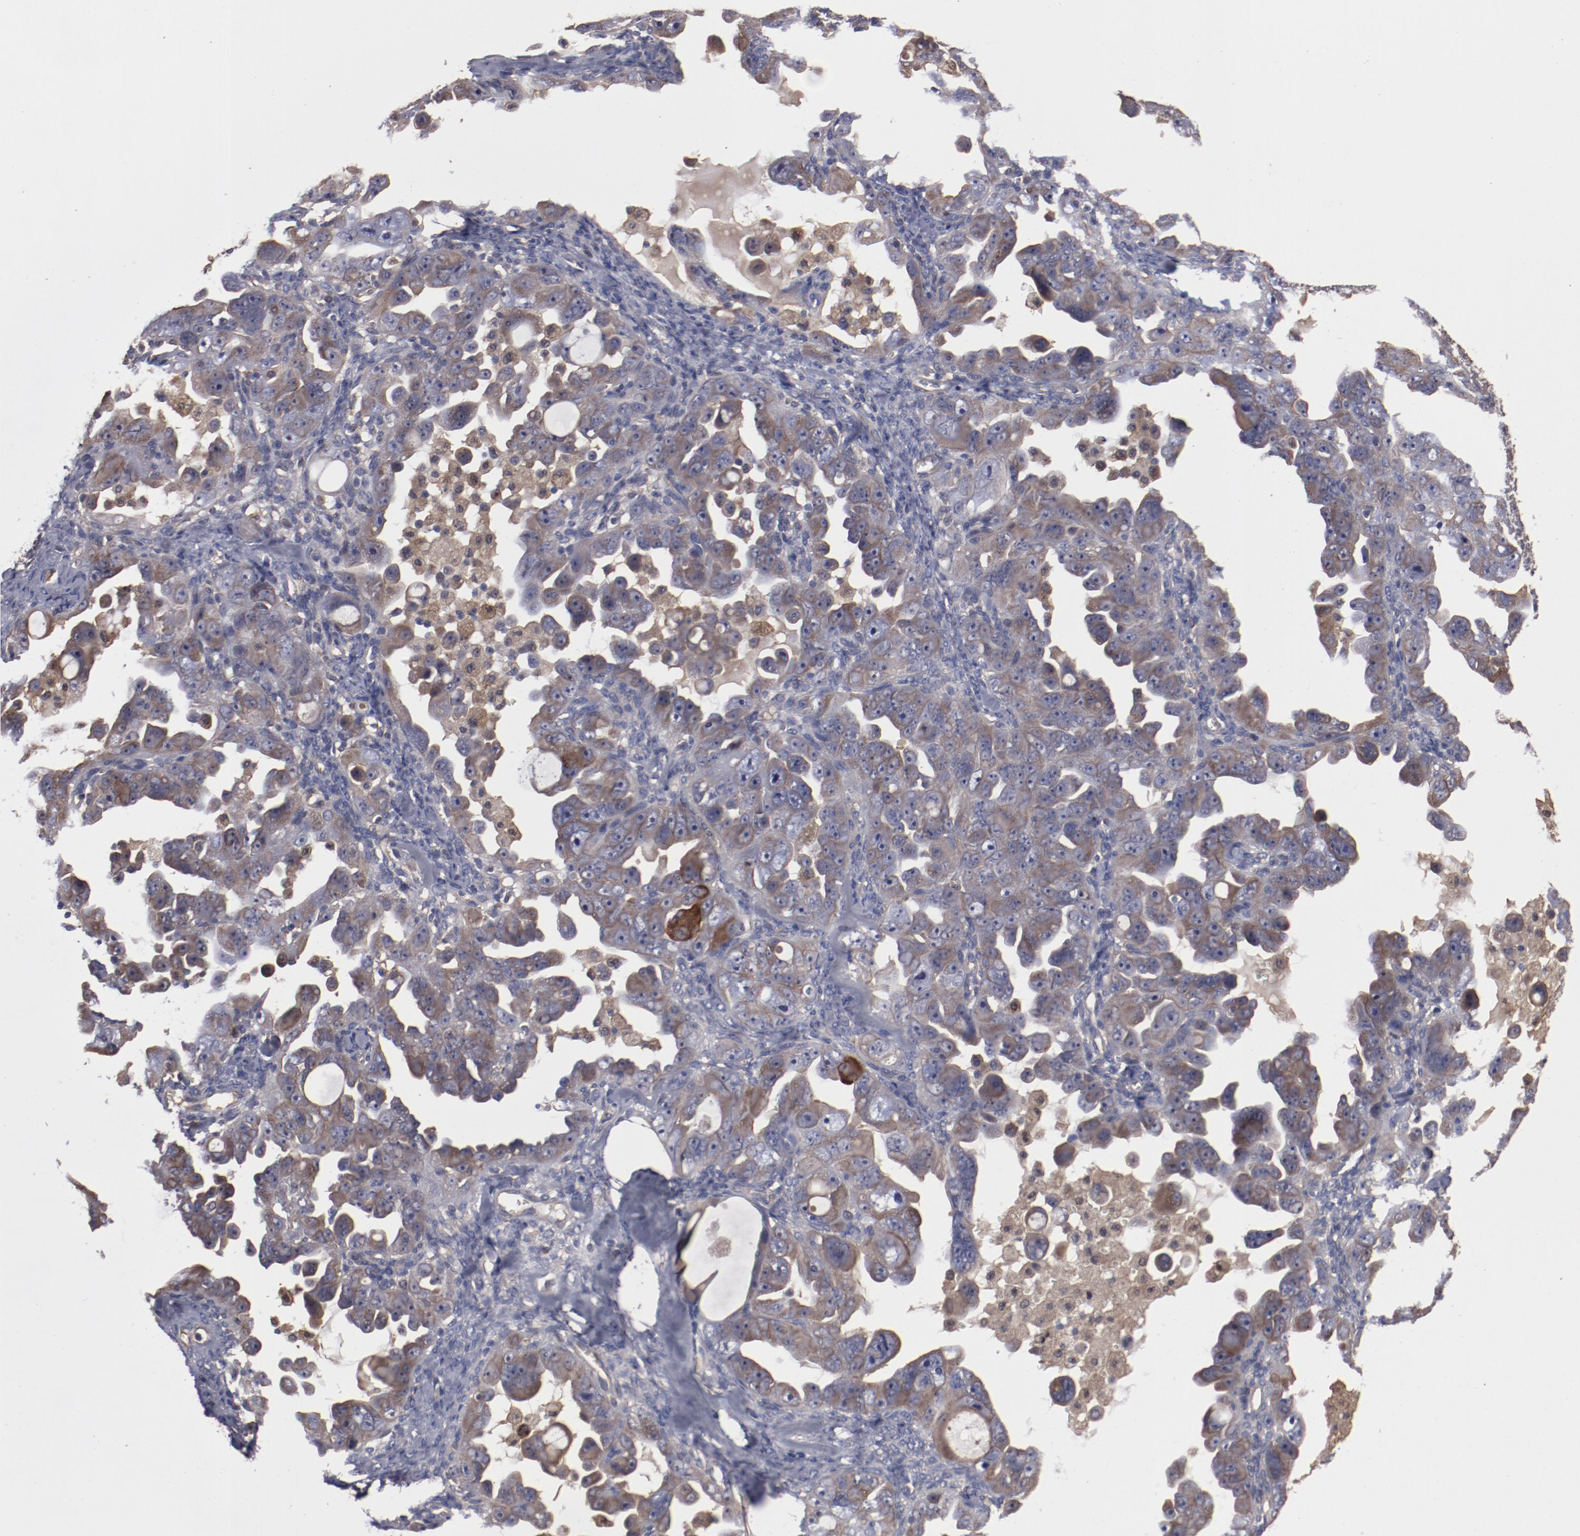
{"staining": {"intensity": "moderate", "quantity": "25%-75%", "location": "cytoplasmic/membranous"}, "tissue": "ovarian cancer", "cell_type": "Tumor cells", "image_type": "cancer", "snomed": [{"axis": "morphology", "description": "Cystadenocarcinoma, serous, NOS"}, {"axis": "topography", "description": "Ovary"}], "caption": "This is an image of immunohistochemistry staining of ovarian serous cystadenocarcinoma, which shows moderate staining in the cytoplasmic/membranous of tumor cells.", "gene": "DNAAF2", "patient": {"sex": "female", "age": 66}}